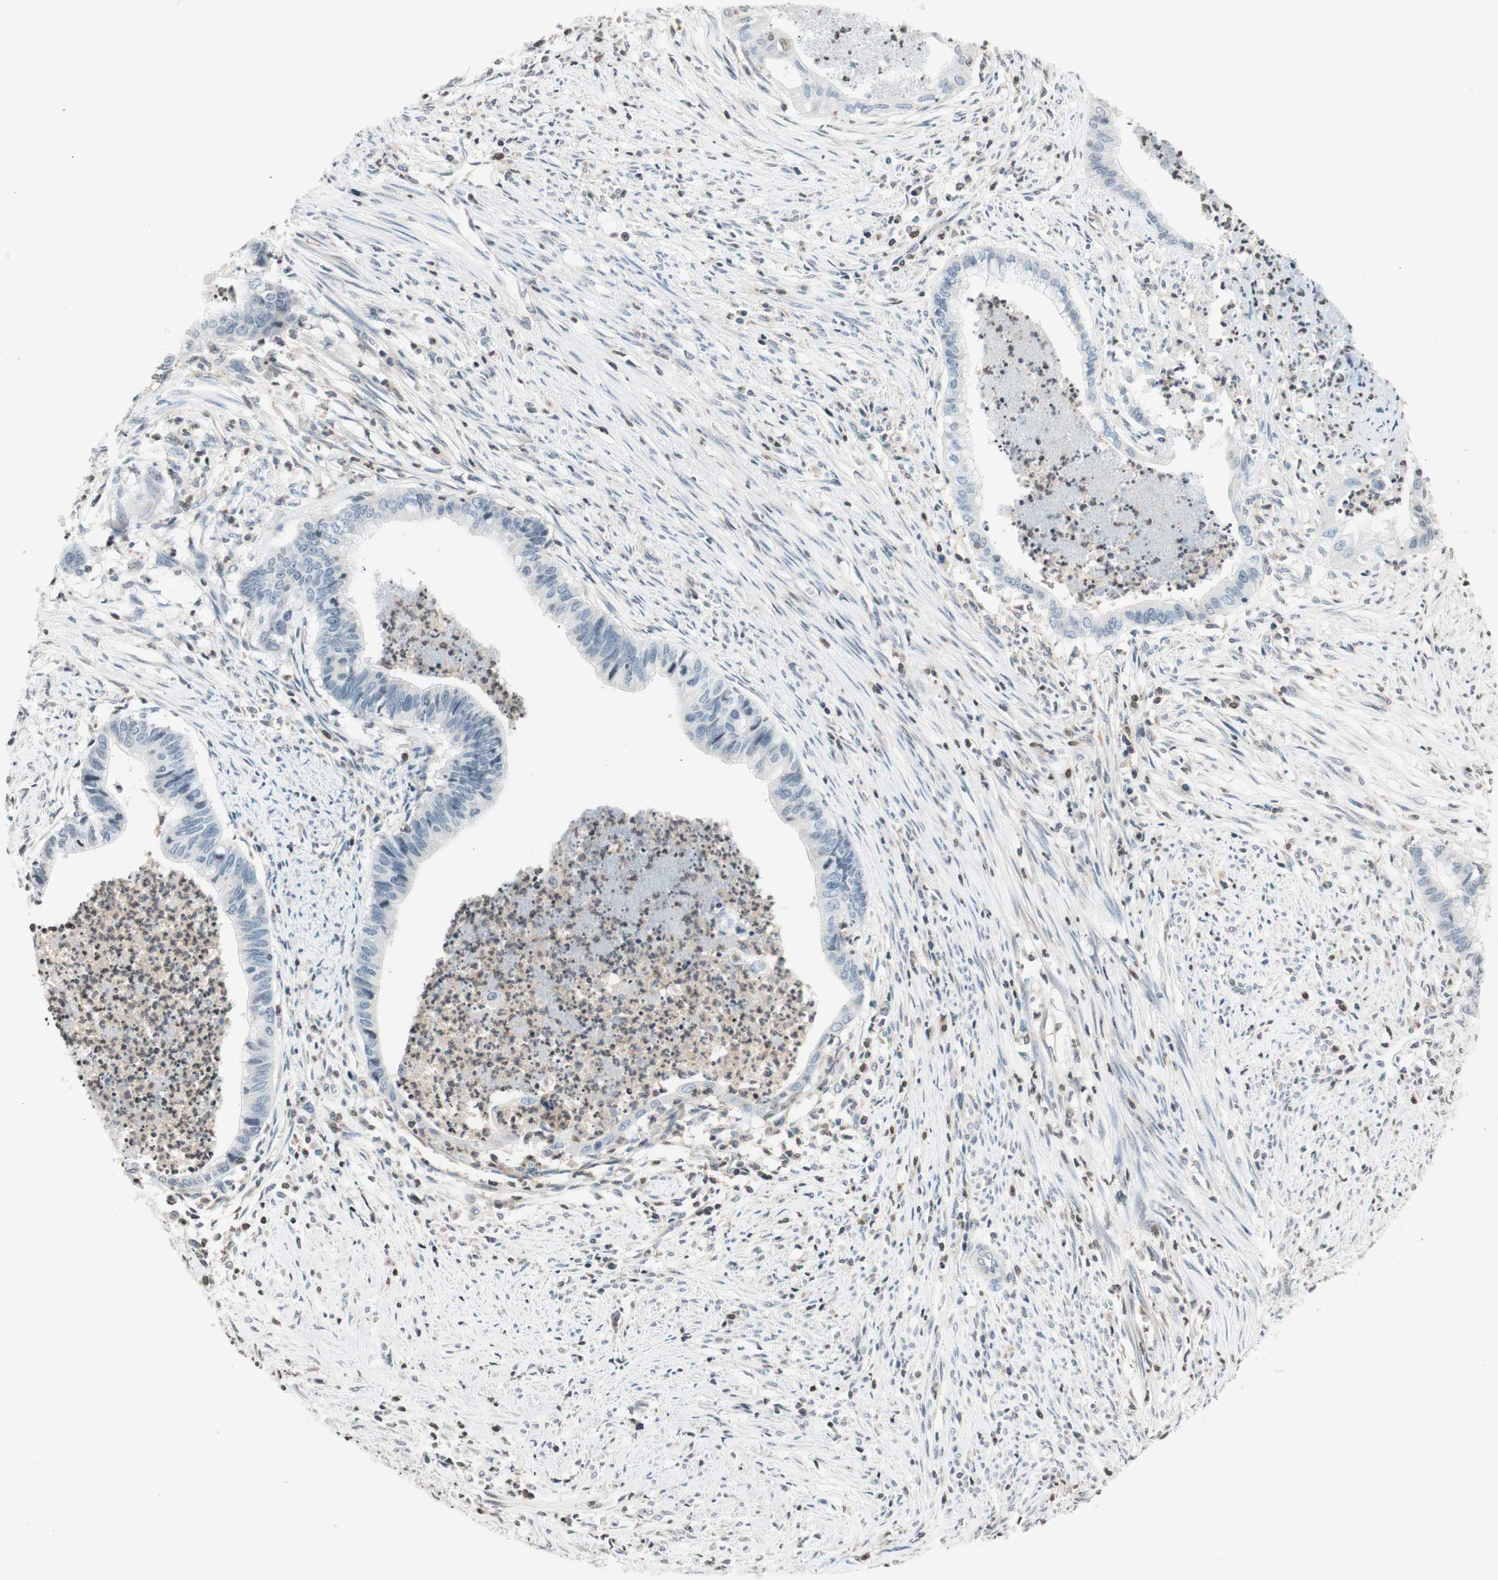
{"staining": {"intensity": "negative", "quantity": "none", "location": "none"}, "tissue": "endometrial cancer", "cell_type": "Tumor cells", "image_type": "cancer", "snomed": [{"axis": "morphology", "description": "Necrosis, NOS"}, {"axis": "morphology", "description": "Adenocarcinoma, NOS"}, {"axis": "topography", "description": "Endometrium"}], "caption": "Immunohistochemical staining of human endometrial cancer (adenocarcinoma) shows no significant expression in tumor cells.", "gene": "WIPF1", "patient": {"sex": "female", "age": 79}}